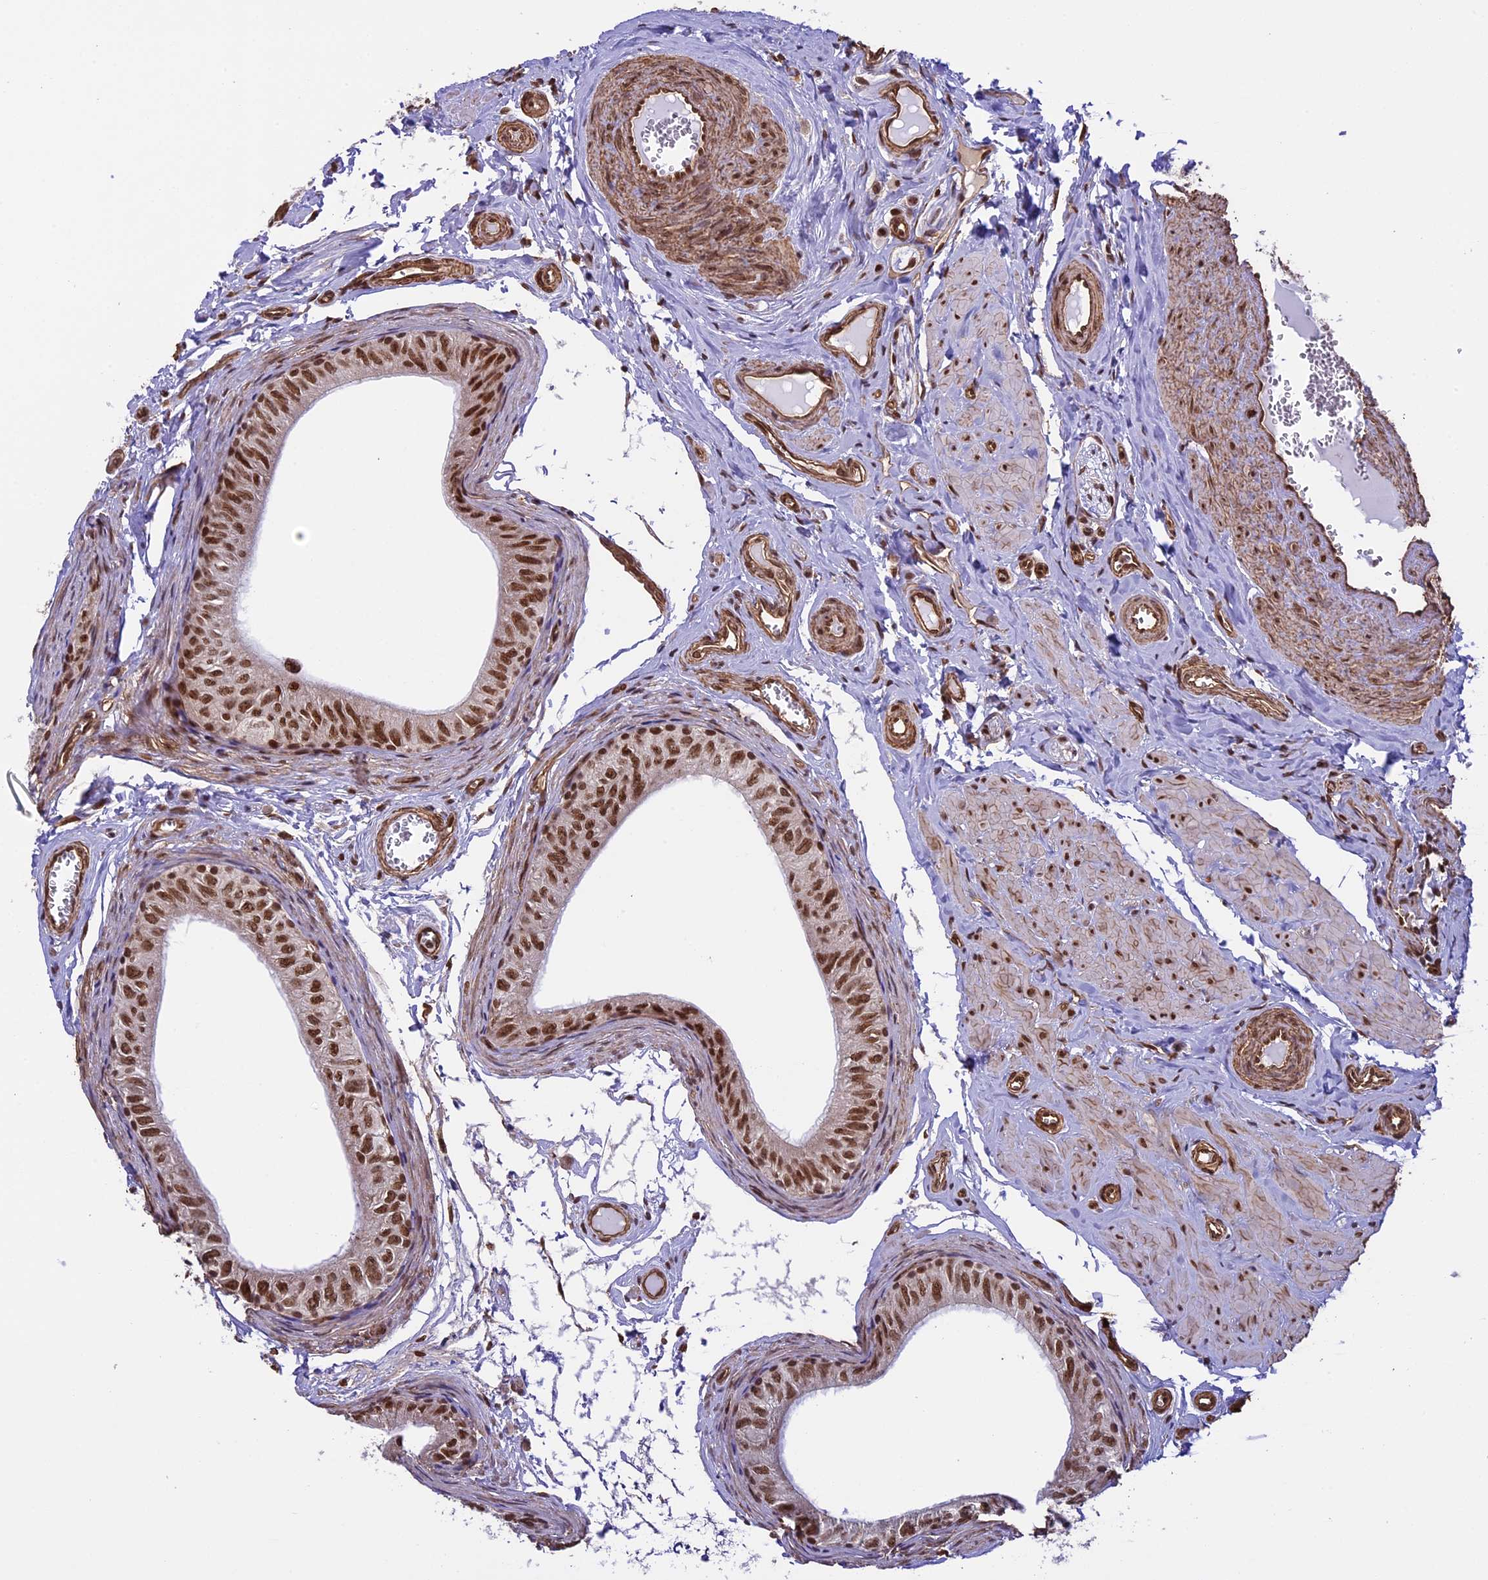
{"staining": {"intensity": "strong", "quantity": ">75%", "location": "nuclear"}, "tissue": "epididymis", "cell_type": "Glandular cells", "image_type": "normal", "snomed": [{"axis": "morphology", "description": "Normal tissue, NOS"}, {"axis": "topography", "description": "Epididymis"}], "caption": "Human epididymis stained with a brown dye shows strong nuclear positive positivity in about >75% of glandular cells.", "gene": "MPHOSPH8", "patient": {"sex": "male", "age": 42}}